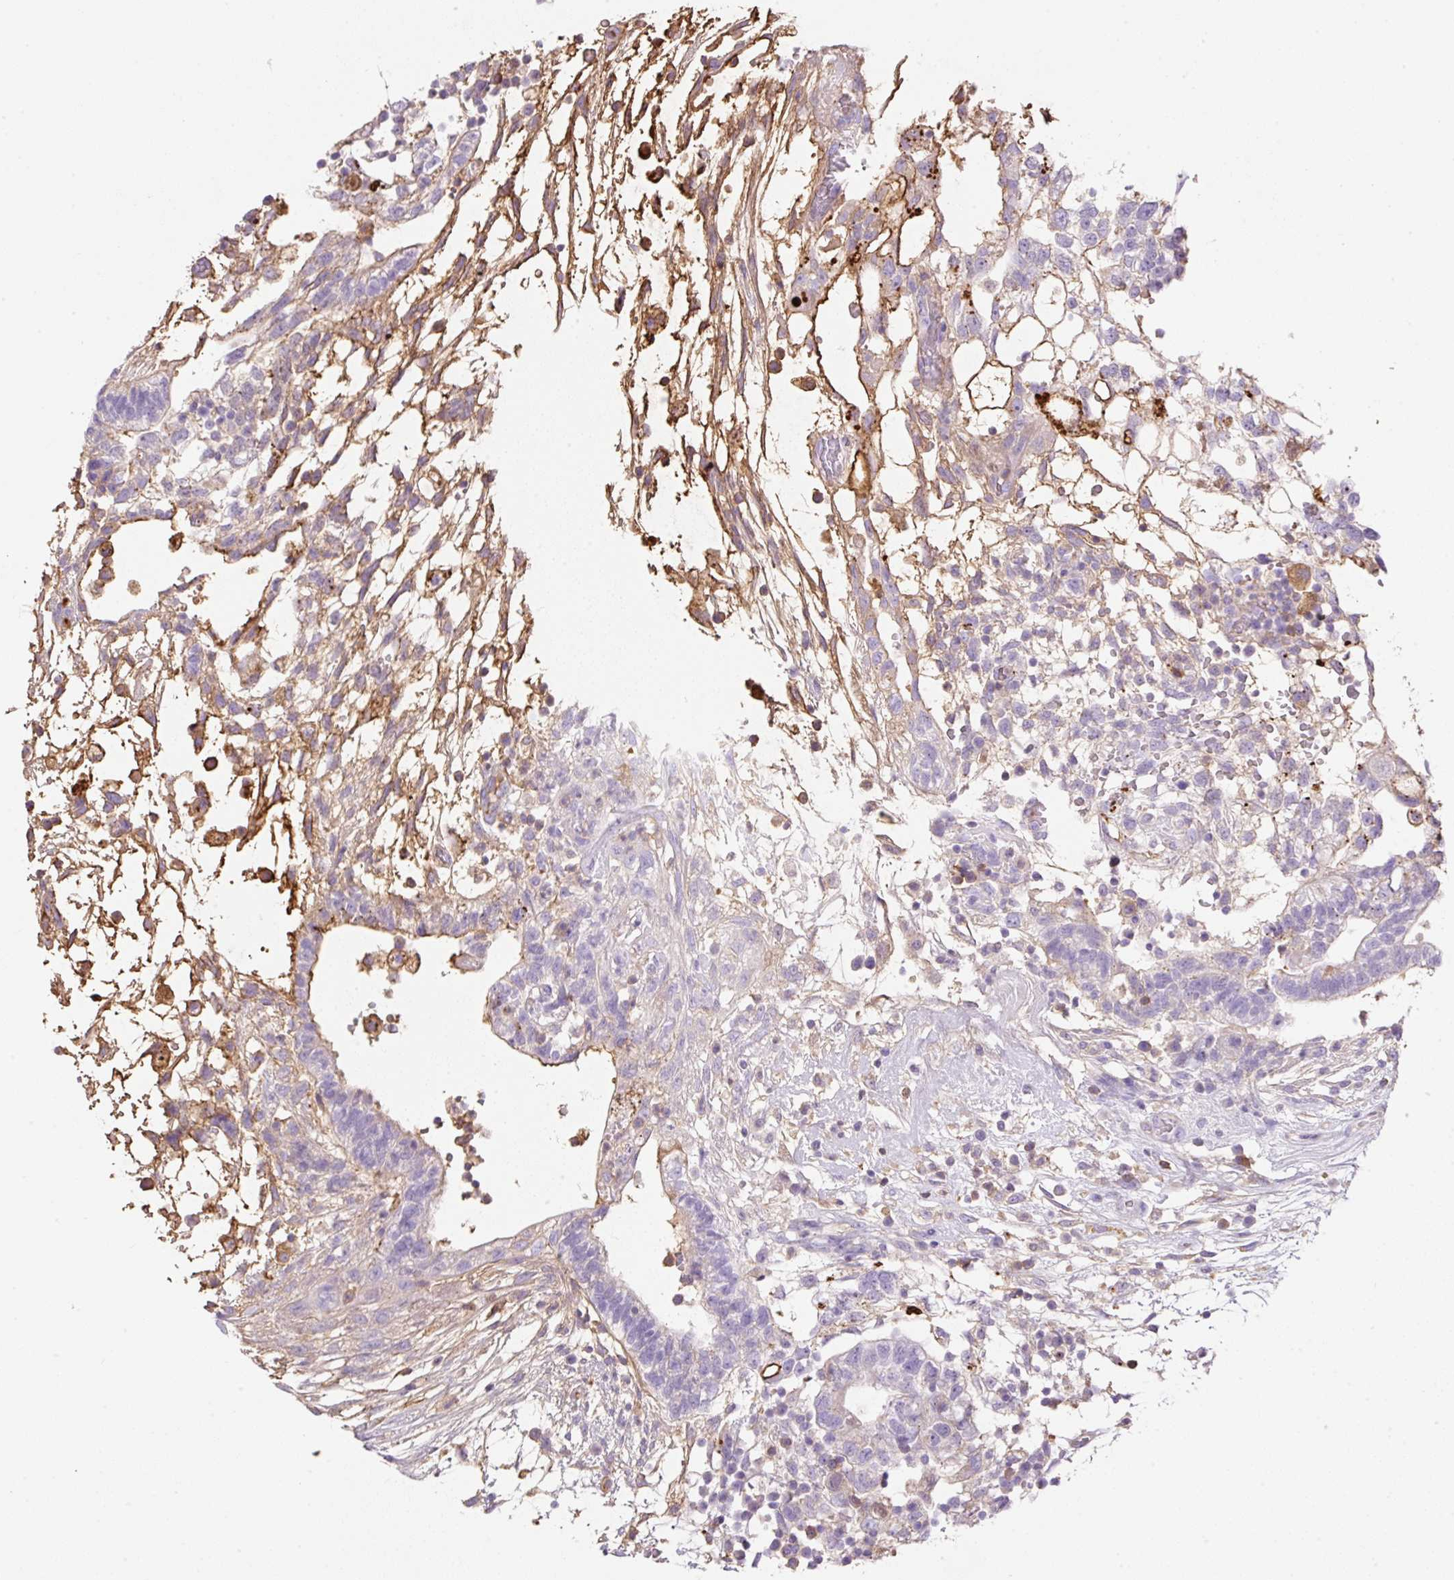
{"staining": {"intensity": "moderate", "quantity": "<25%", "location": "cytoplasmic/membranous"}, "tissue": "testis cancer", "cell_type": "Tumor cells", "image_type": "cancer", "snomed": [{"axis": "morphology", "description": "Carcinoma, Embryonal, NOS"}, {"axis": "topography", "description": "Testis"}], "caption": "An immunohistochemistry photomicrograph of tumor tissue is shown. Protein staining in brown labels moderate cytoplasmic/membranous positivity in embryonal carcinoma (testis) within tumor cells.", "gene": "TDRD15", "patient": {"sex": "male", "age": 32}}